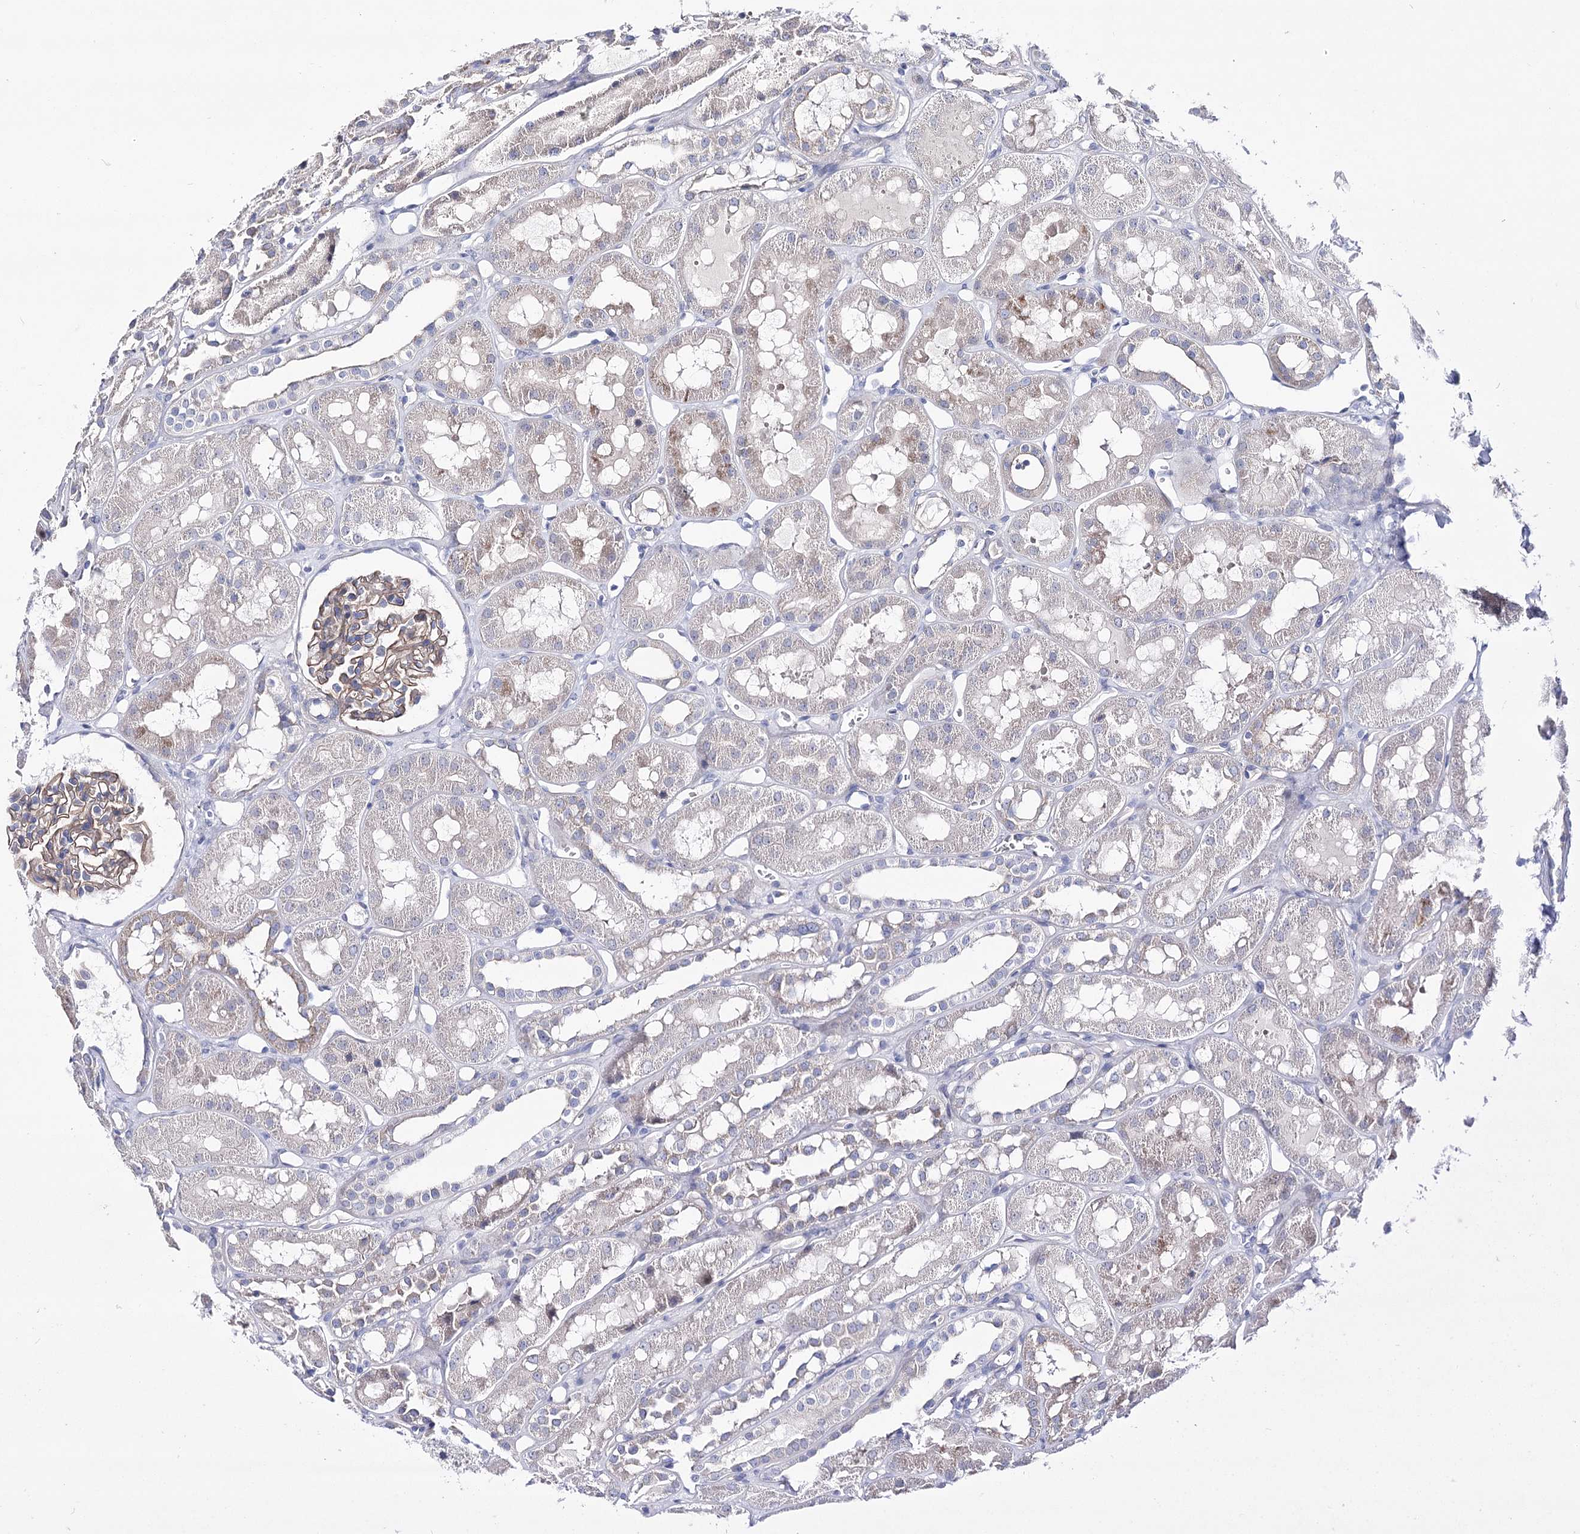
{"staining": {"intensity": "moderate", "quantity": "25%-75%", "location": "cytoplasmic/membranous"}, "tissue": "kidney", "cell_type": "Cells in glomeruli", "image_type": "normal", "snomed": [{"axis": "morphology", "description": "Normal tissue, NOS"}, {"axis": "topography", "description": "Kidney"}], "caption": "Cells in glomeruli show moderate cytoplasmic/membranous staining in about 25%-75% of cells in benign kidney.", "gene": "NRAP", "patient": {"sex": "male", "age": 16}}